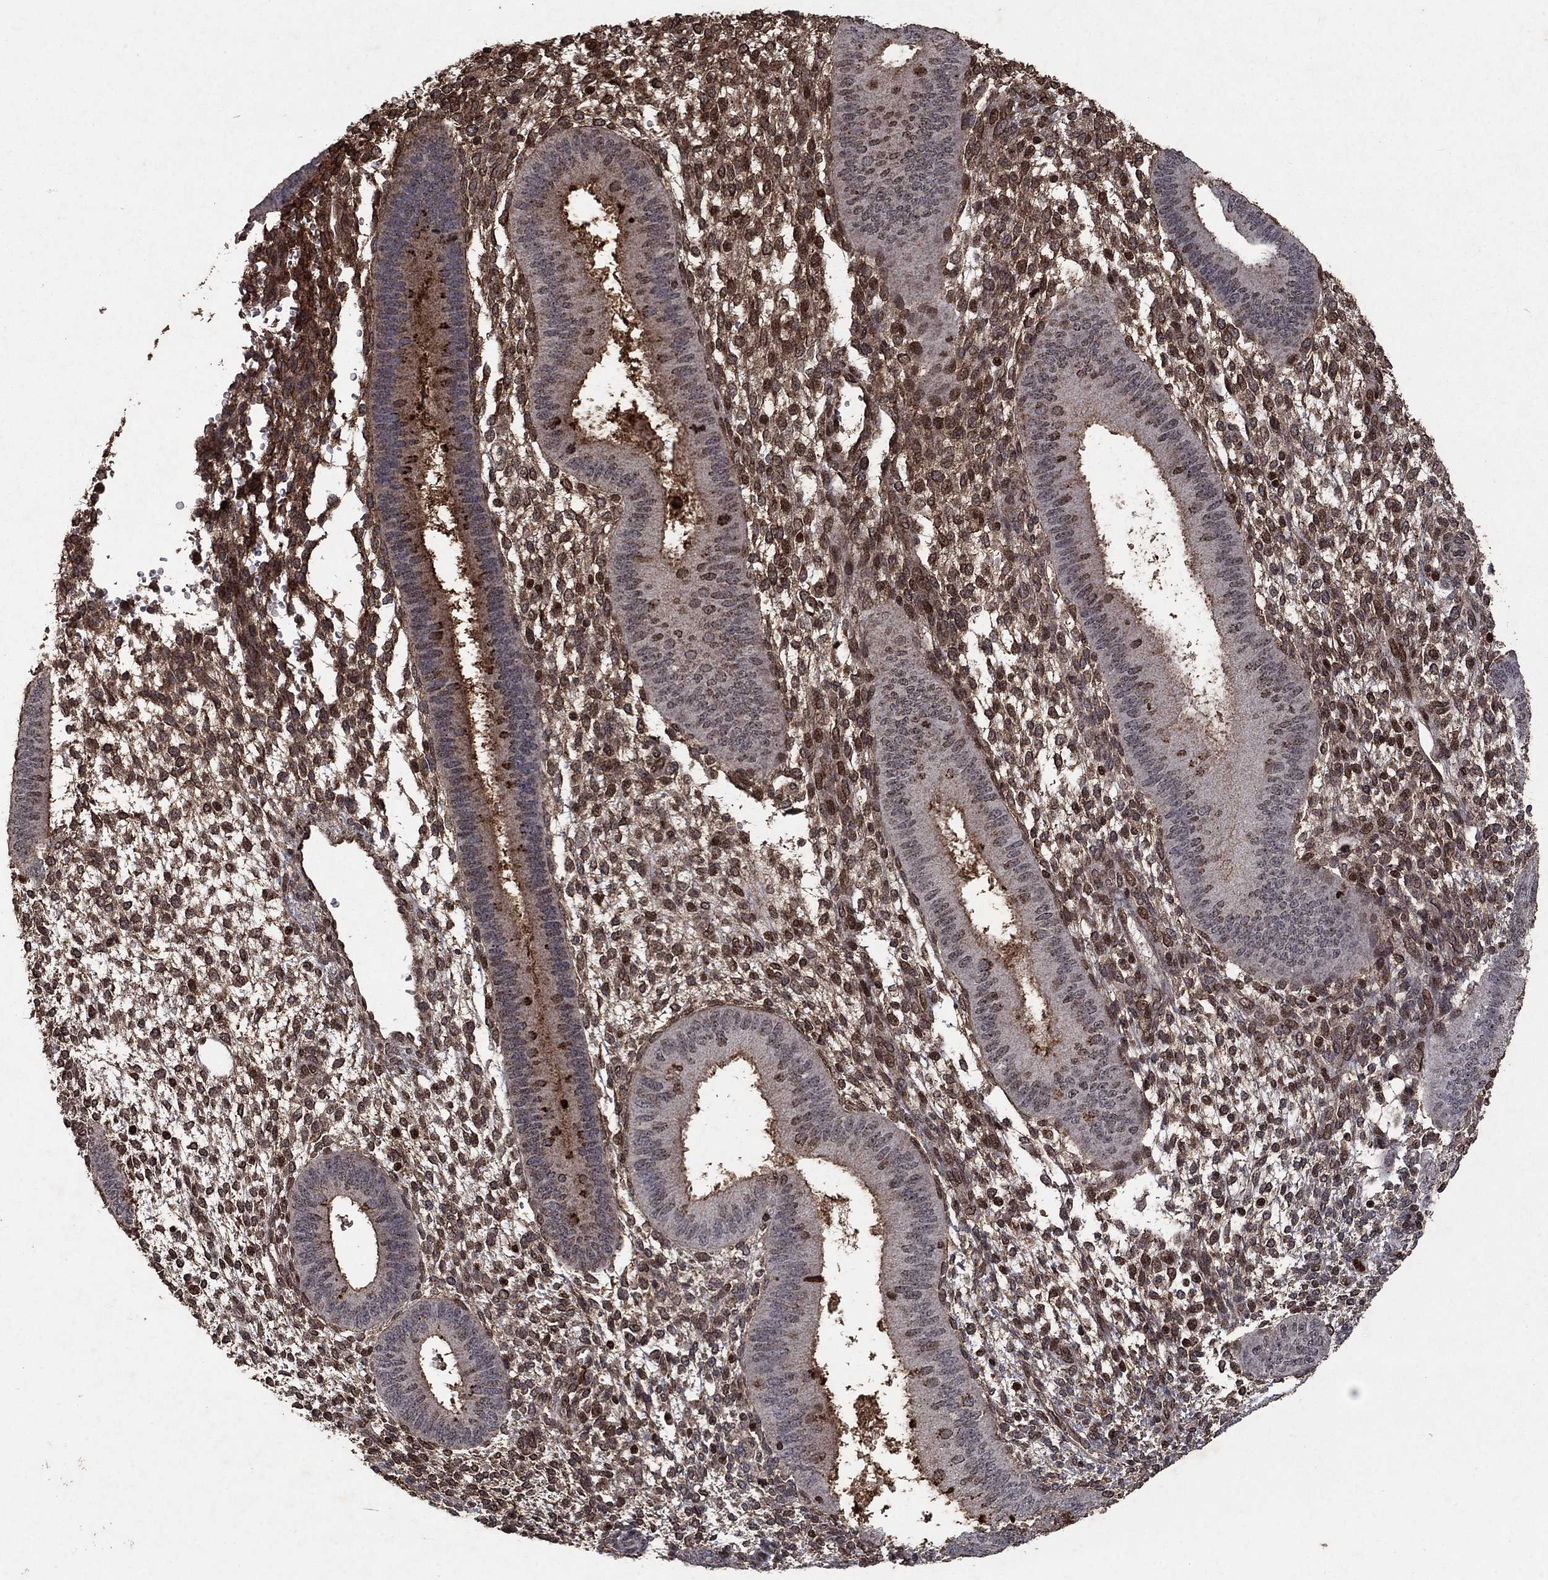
{"staining": {"intensity": "strong", "quantity": "25%-75%", "location": "cytoplasmic/membranous,nuclear"}, "tissue": "endometrium", "cell_type": "Cells in endometrial stroma", "image_type": "normal", "snomed": [{"axis": "morphology", "description": "Normal tissue, NOS"}, {"axis": "topography", "description": "Endometrium"}], "caption": "An immunohistochemistry (IHC) photomicrograph of unremarkable tissue is shown. Protein staining in brown highlights strong cytoplasmic/membranous,nuclear positivity in endometrium within cells in endometrial stroma. (IHC, brightfield microscopy, high magnification).", "gene": "CD24", "patient": {"sex": "female", "age": 39}}